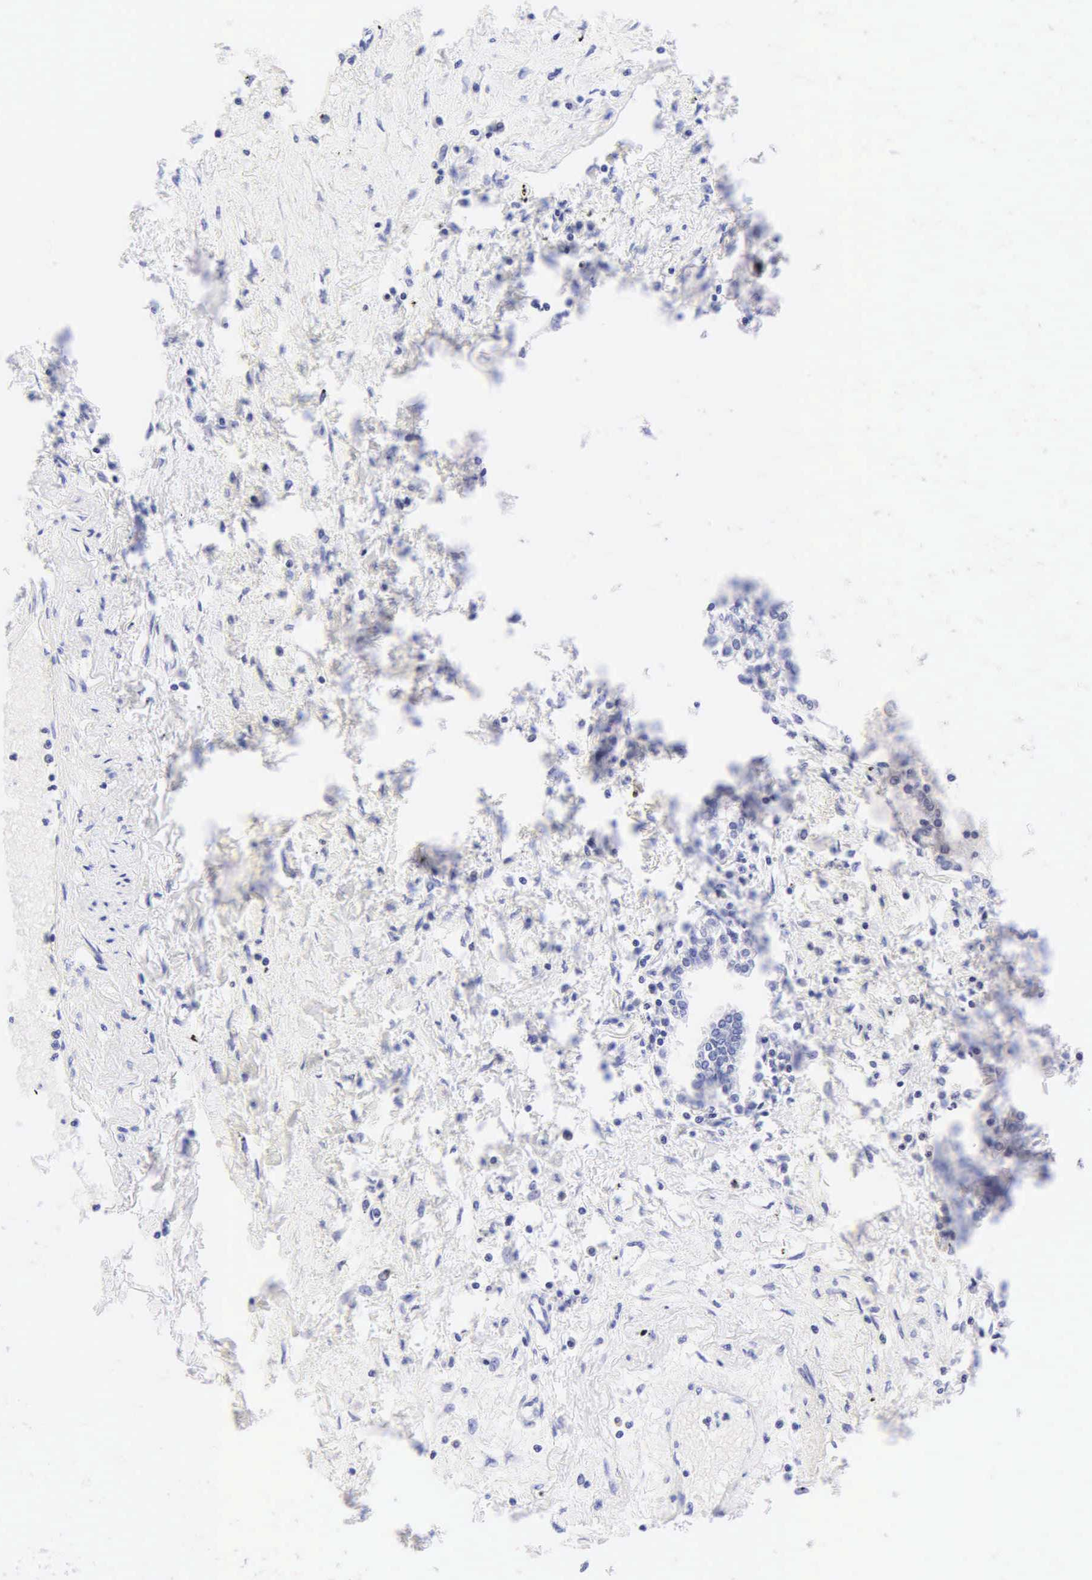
{"staining": {"intensity": "negative", "quantity": "none", "location": "none"}, "tissue": "lung cancer", "cell_type": "Tumor cells", "image_type": "cancer", "snomed": [{"axis": "morphology", "description": "Adenocarcinoma, NOS"}, {"axis": "topography", "description": "Lung"}], "caption": "There is no significant staining in tumor cells of adenocarcinoma (lung). (Immunohistochemistry, brightfield microscopy, high magnification).", "gene": "KRT20", "patient": {"sex": "male", "age": 60}}